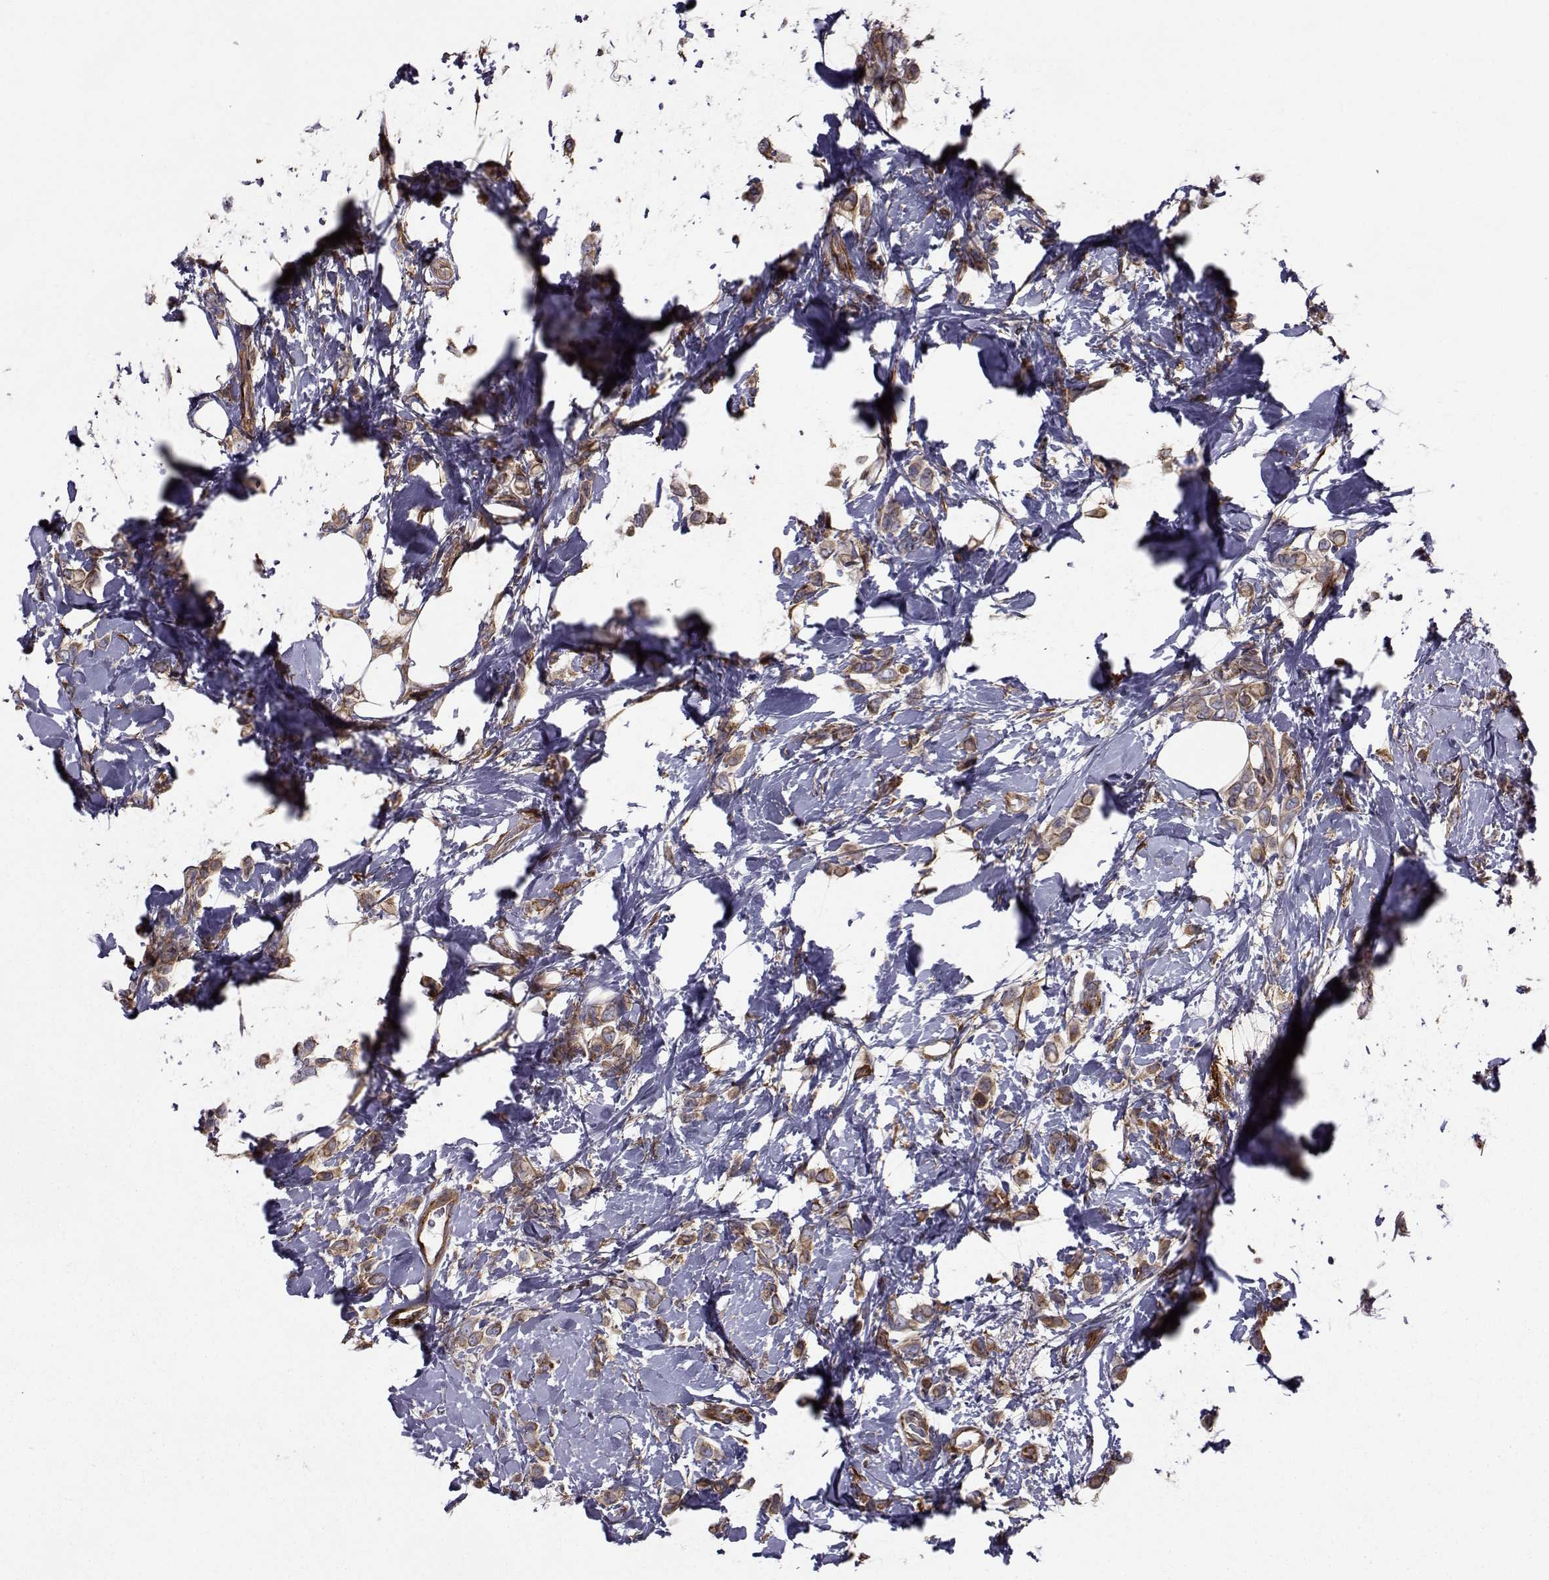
{"staining": {"intensity": "moderate", "quantity": ">75%", "location": "cytoplasmic/membranous"}, "tissue": "breast cancer", "cell_type": "Tumor cells", "image_type": "cancer", "snomed": [{"axis": "morphology", "description": "Lobular carcinoma"}, {"axis": "topography", "description": "Breast"}], "caption": "The histopathology image reveals staining of breast cancer, revealing moderate cytoplasmic/membranous protein staining (brown color) within tumor cells. The staining is performed using DAB (3,3'-diaminobenzidine) brown chromogen to label protein expression. The nuclei are counter-stained blue using hematoxylin.", "gene": "TRIP10", "patient": {"sex": "female", "age": 66}}